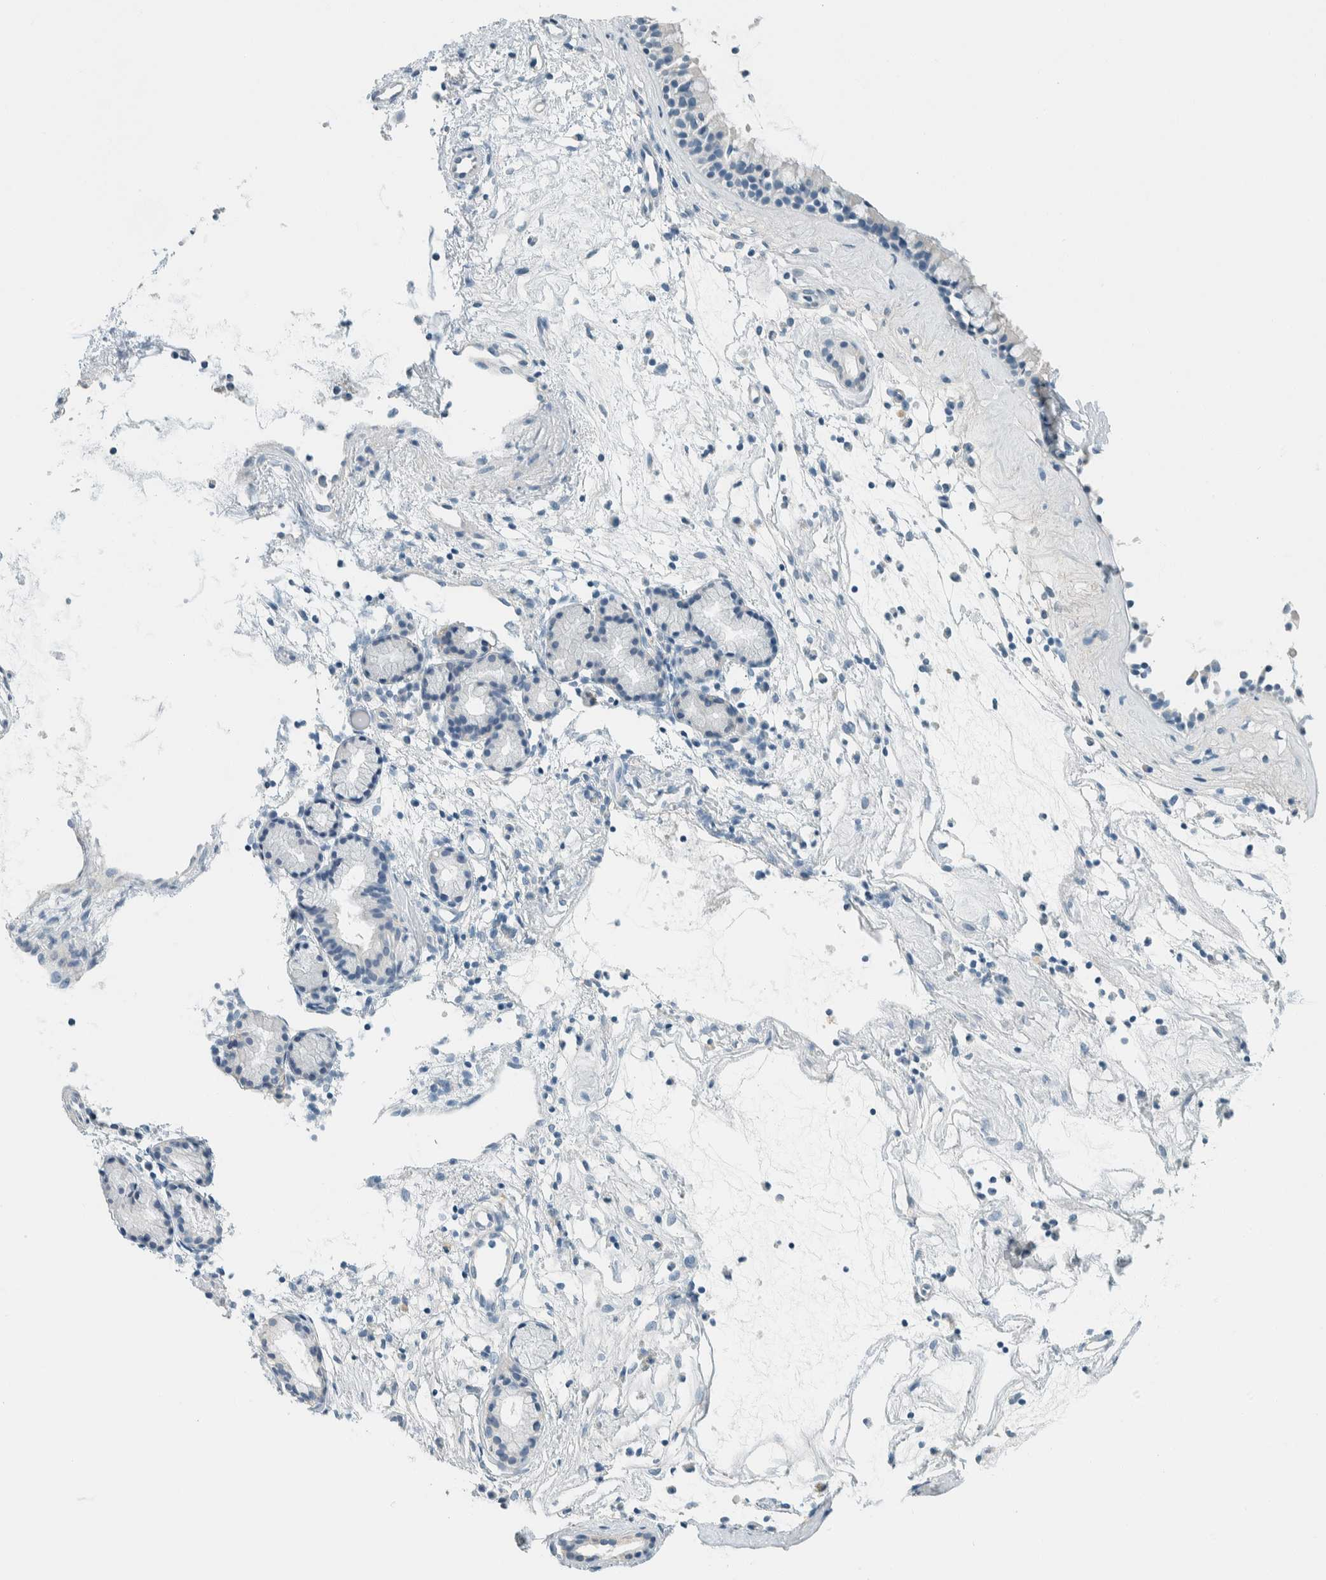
{"staining": {"intensity": "negative", "quantity": "none", "location": "none"}, "tissue": "nasopharynx", "cell_type": "Respiratory epithelial cells", "image_type": "normal", "snomed": [{"axis": "morphology", "description": "Normal tissue, NOS"}, {"axis": "topography", "description": "Nasopharynx"}], "caption": "DAB immunohistochemical staining of unremarkable human nasopharynx demonstrates no significant staining in respiratory epithelial cells. Brightfield microscopy of IHC stained with DAB (3,3'-diaminobenzidine) (brown) and hematoxylin (blue), captured at high magnification.", "gene": "SLFN12", "patient": {"sex": "female", "age": 42}}